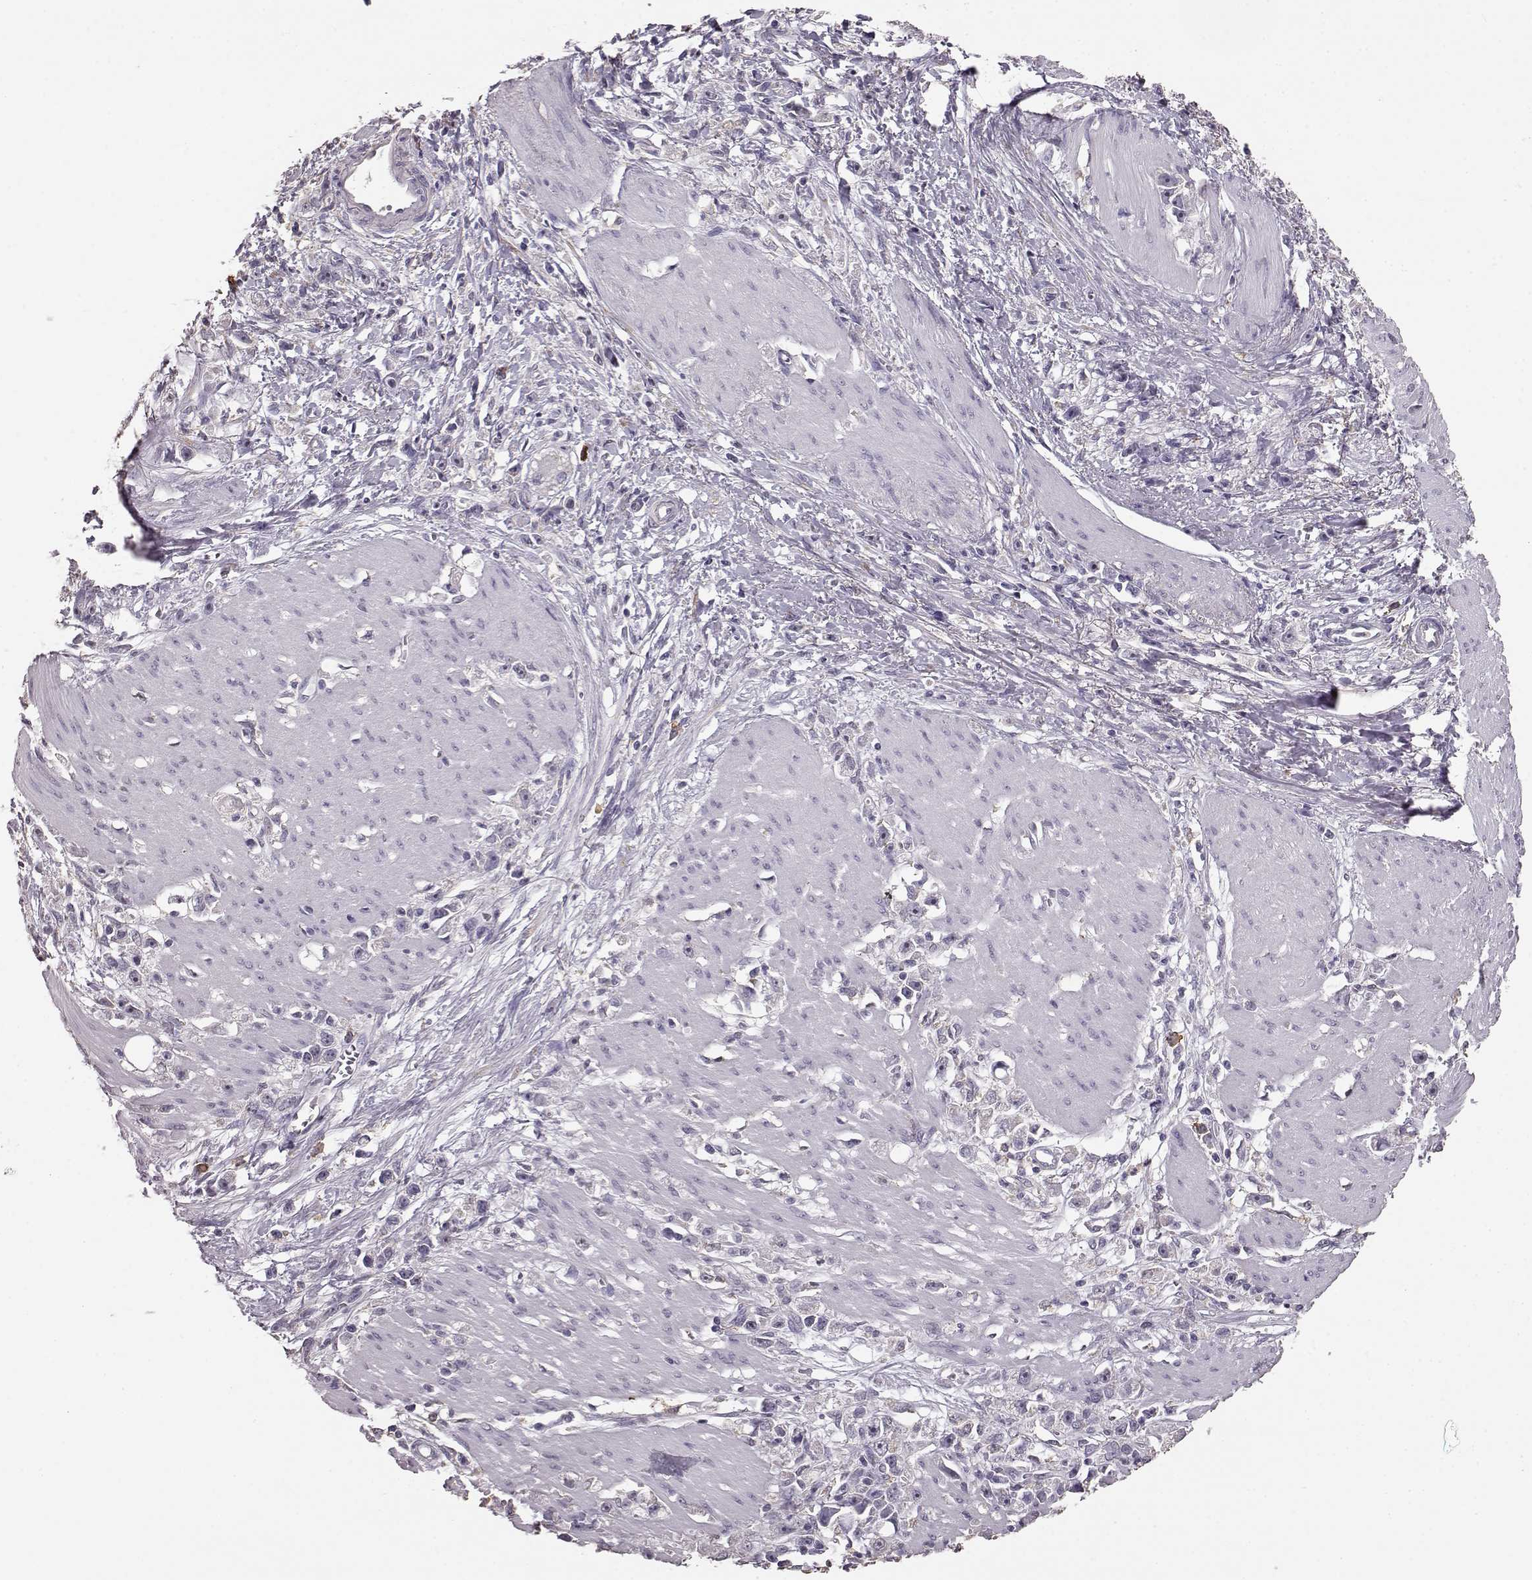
{"staining": {"intensity": "negative", "quantity": "none", "location": "none"}, "tissue": "stomach cancer", "cell_type": "Tumor cells", "image_type": "cancer", "snomed": [{"axis": "morphology", "description": "Adenocarcinoma, NOS"}, {"axis": "topography", "description": "Stomach"}], "caption": "Protein analysis of stomach cancer (adenocarcinoma) demonstrates no significant staining in tumor cells.", "gene": "GABRG3", "patient": {"sex": "female", "age": 59}}